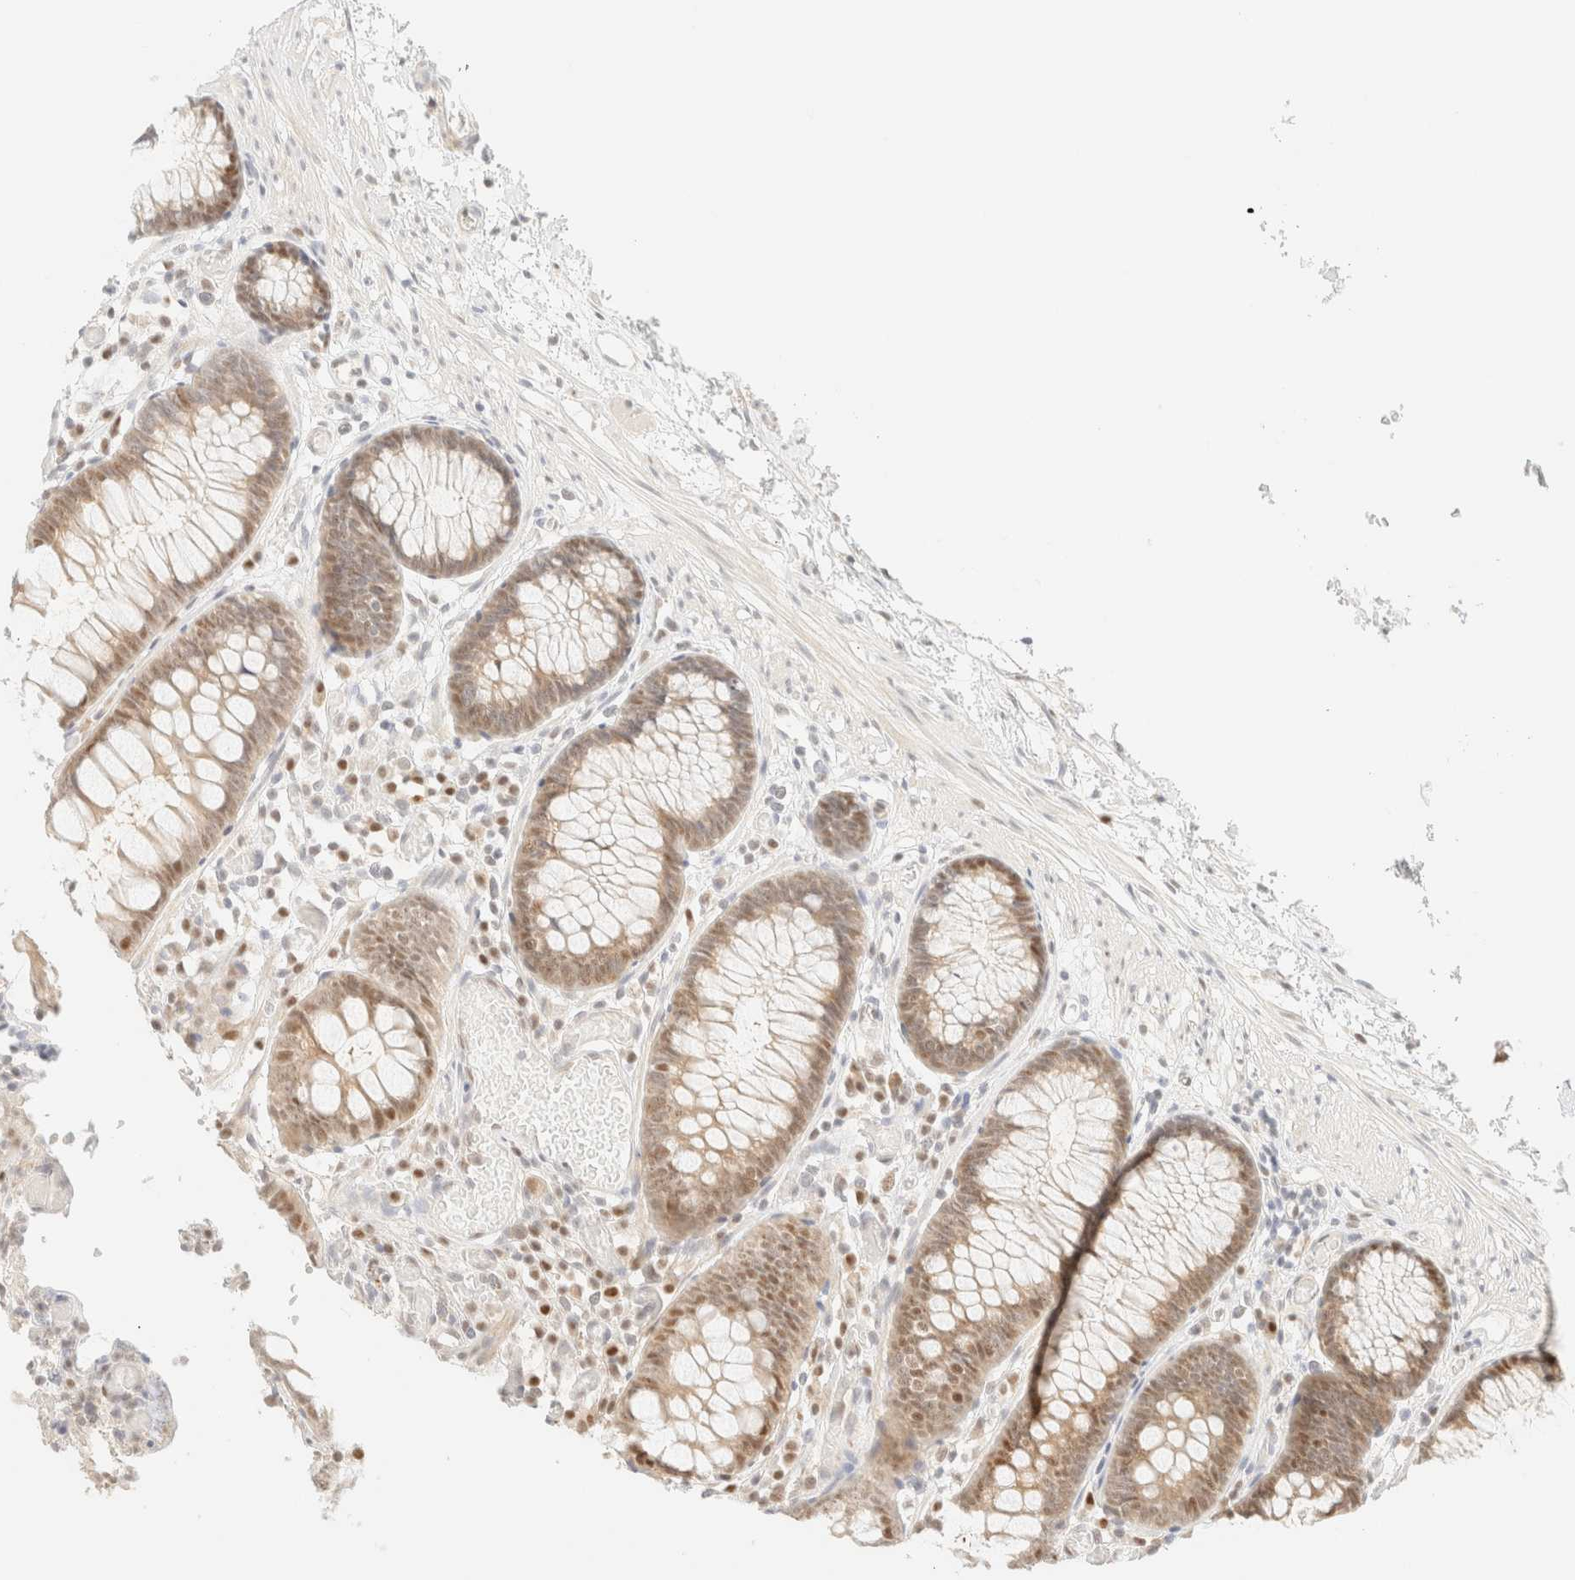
{"staining": {"intensity": "negative", "quantity": "none", "location": "none"}, "tissue": "colon", "cell_type": "Endothelial cells", "image_type": "normal", "snomed": [{"axis": "morphology", "description": "Normal tissue, NOS"}, {"axis": "topography", "description": "Colon"}], "caption": "Immunohistochemistry (IHC) histopathology image of unremarkable human colon stained for a protein (brown), which exhibits no staining in endothelial cells.", "gene": "TSR1", "patient": {"sex": "male", "age": 14}}